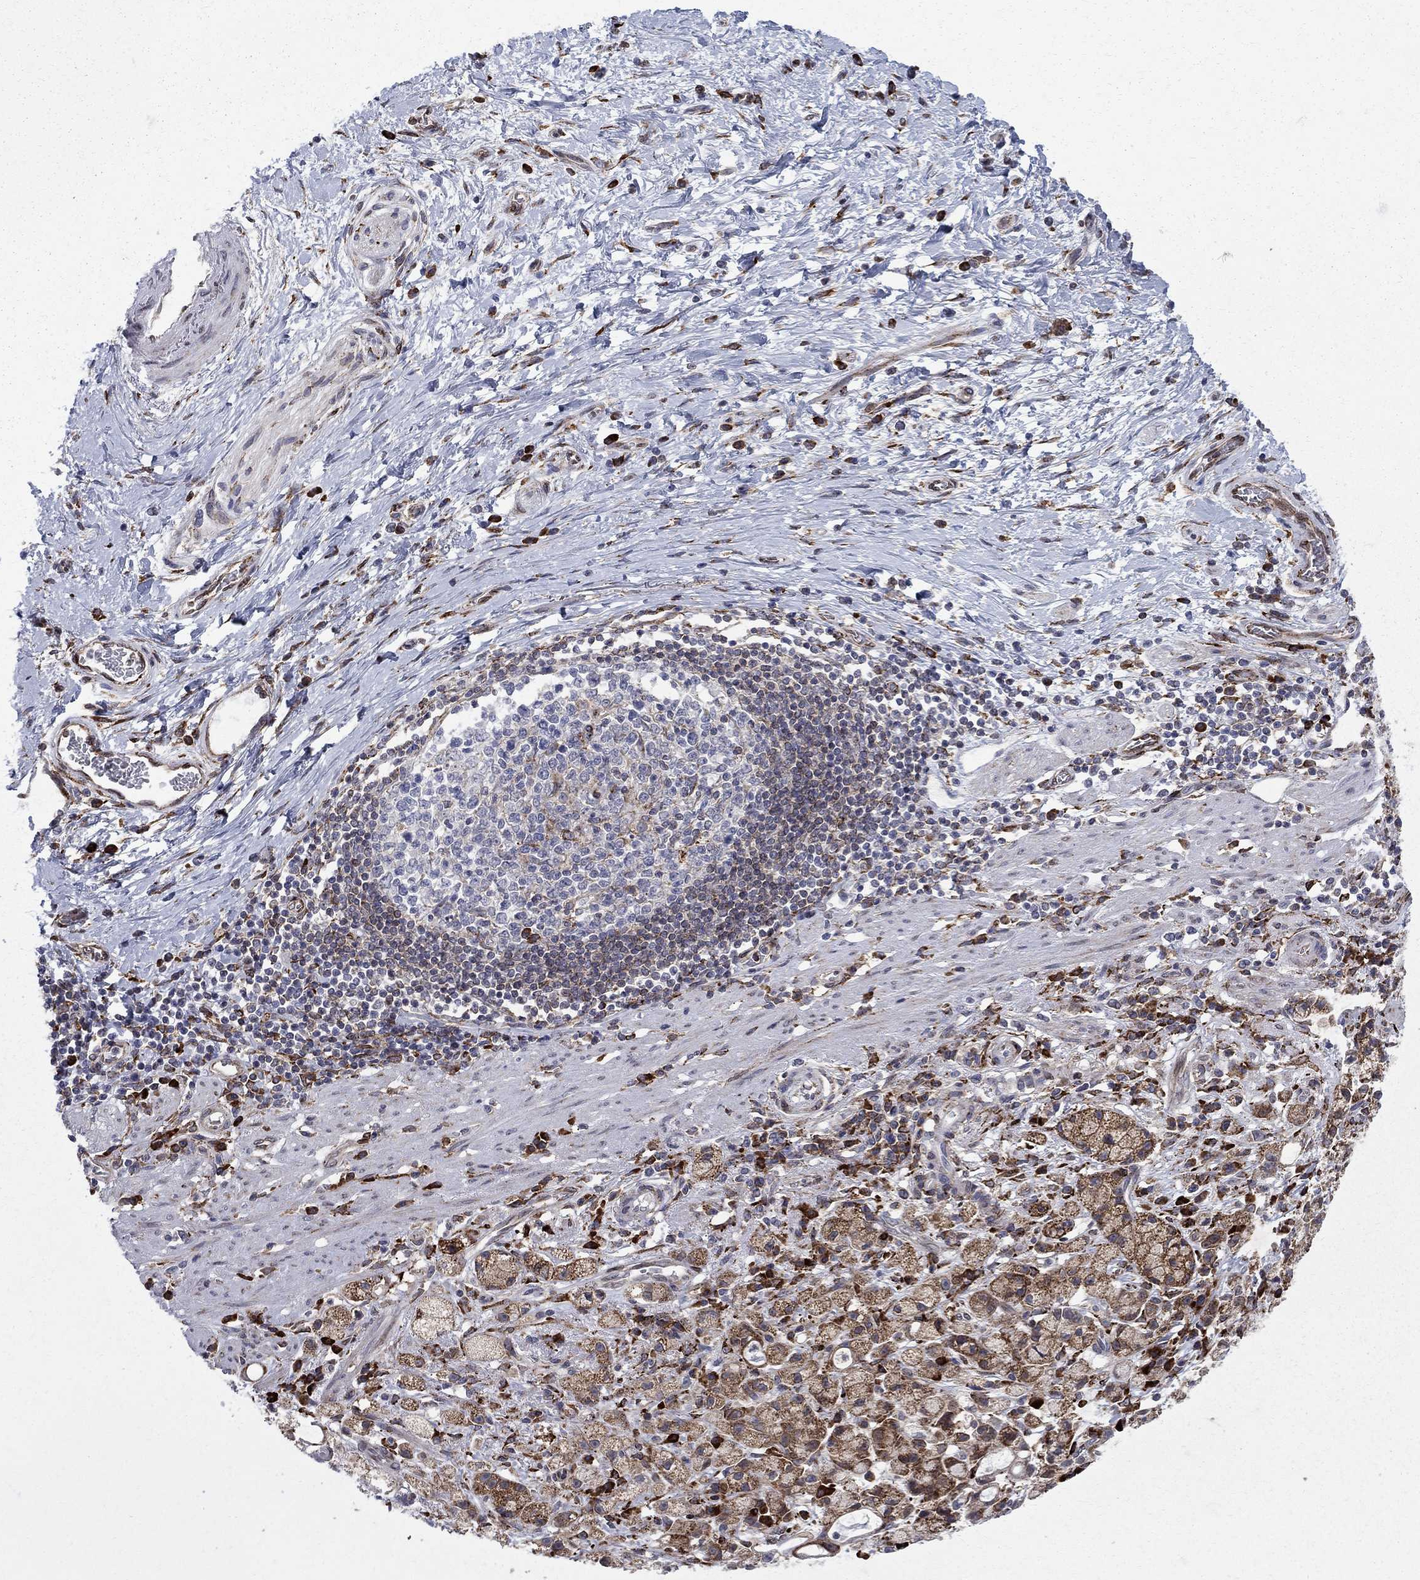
{"staining": {"intensity": "moderate", "quantity": ">75%", "location": "cytoplasmic/membranous"}, "tissue": "stomach cancer", "cell_type": "Tumor cells", "image_type": "cancer", "snomed": [{"axis": "morphology", "description": "Adenocarcinoma, NOS"}, {"axis": "topography", "description": "Stomach"}], "caption": "DAB (3,3'-diaminobenzidine) immunohistochemical staining of stomach cancer (adenocarcinoma) demonstrates moderate cytoplasmic/membranous protein staining in approximately >75% of tumor cells. Nuclei are stained in blue.", "gene": "CAB39L", "patient": {"sex": "male", "age": 58}}